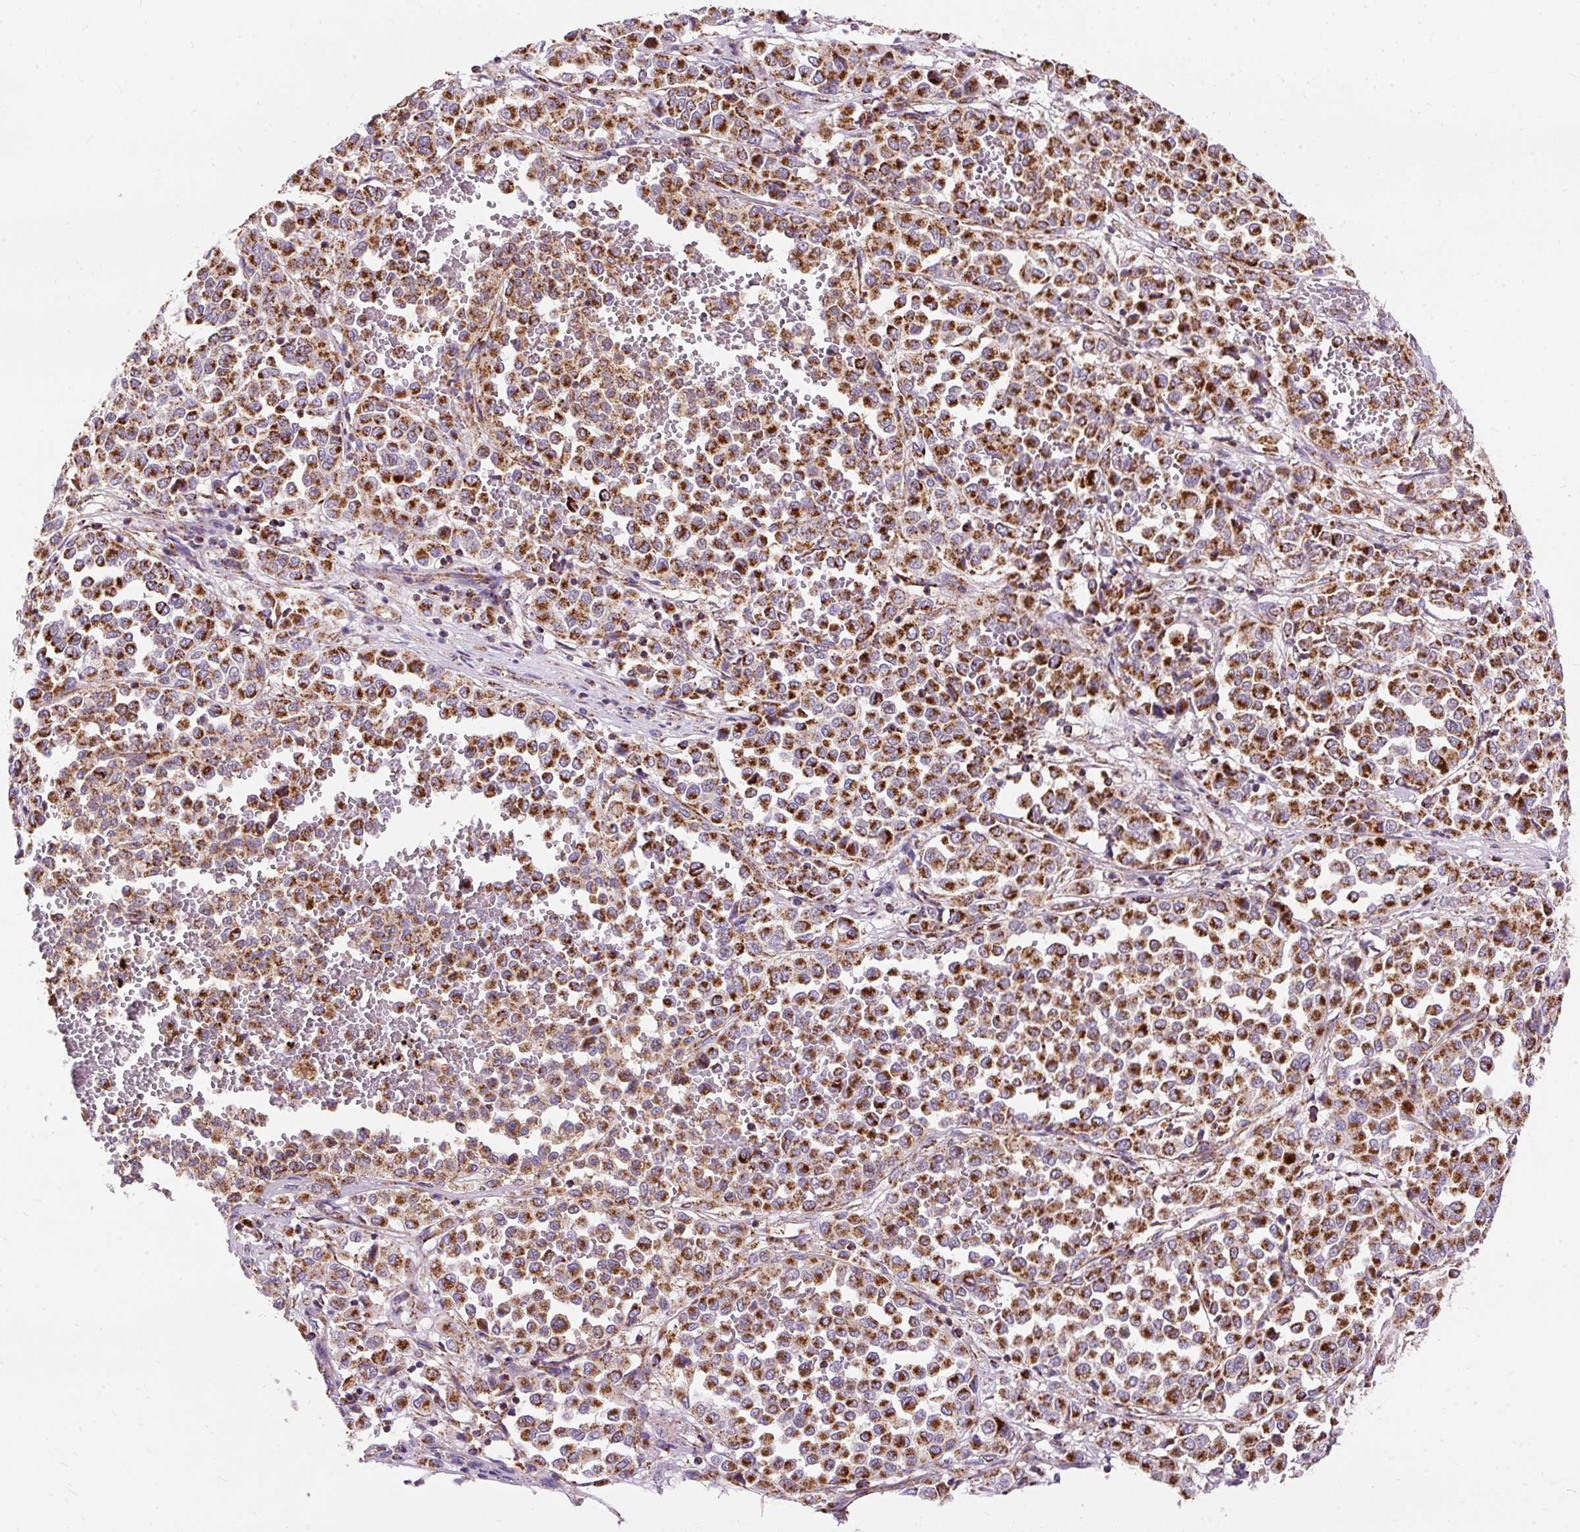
{"staining": {"intensity": "strong", "quantity": ">75%", "location": "cytoplasmic/membranous"}, "tissue": "melanoma", "cell_type": "Tumor cells", "image_type": "cancer", "snomed": [{"axis": "morphology", "description": "Malignant melanoma, Metastatic site"}, {"axis": "topography", "description": "Pancreas"}], "caption": "This image demonstrates melanoma stained with immunohistochemistry to label a protein in brown. The cytoplasmic/membranous of tumor cells show strong positivity for the protein. Nuclei are counter-stained blue.", "gene": "CEP290", "patient": {"sex": "female", "age": 30}}